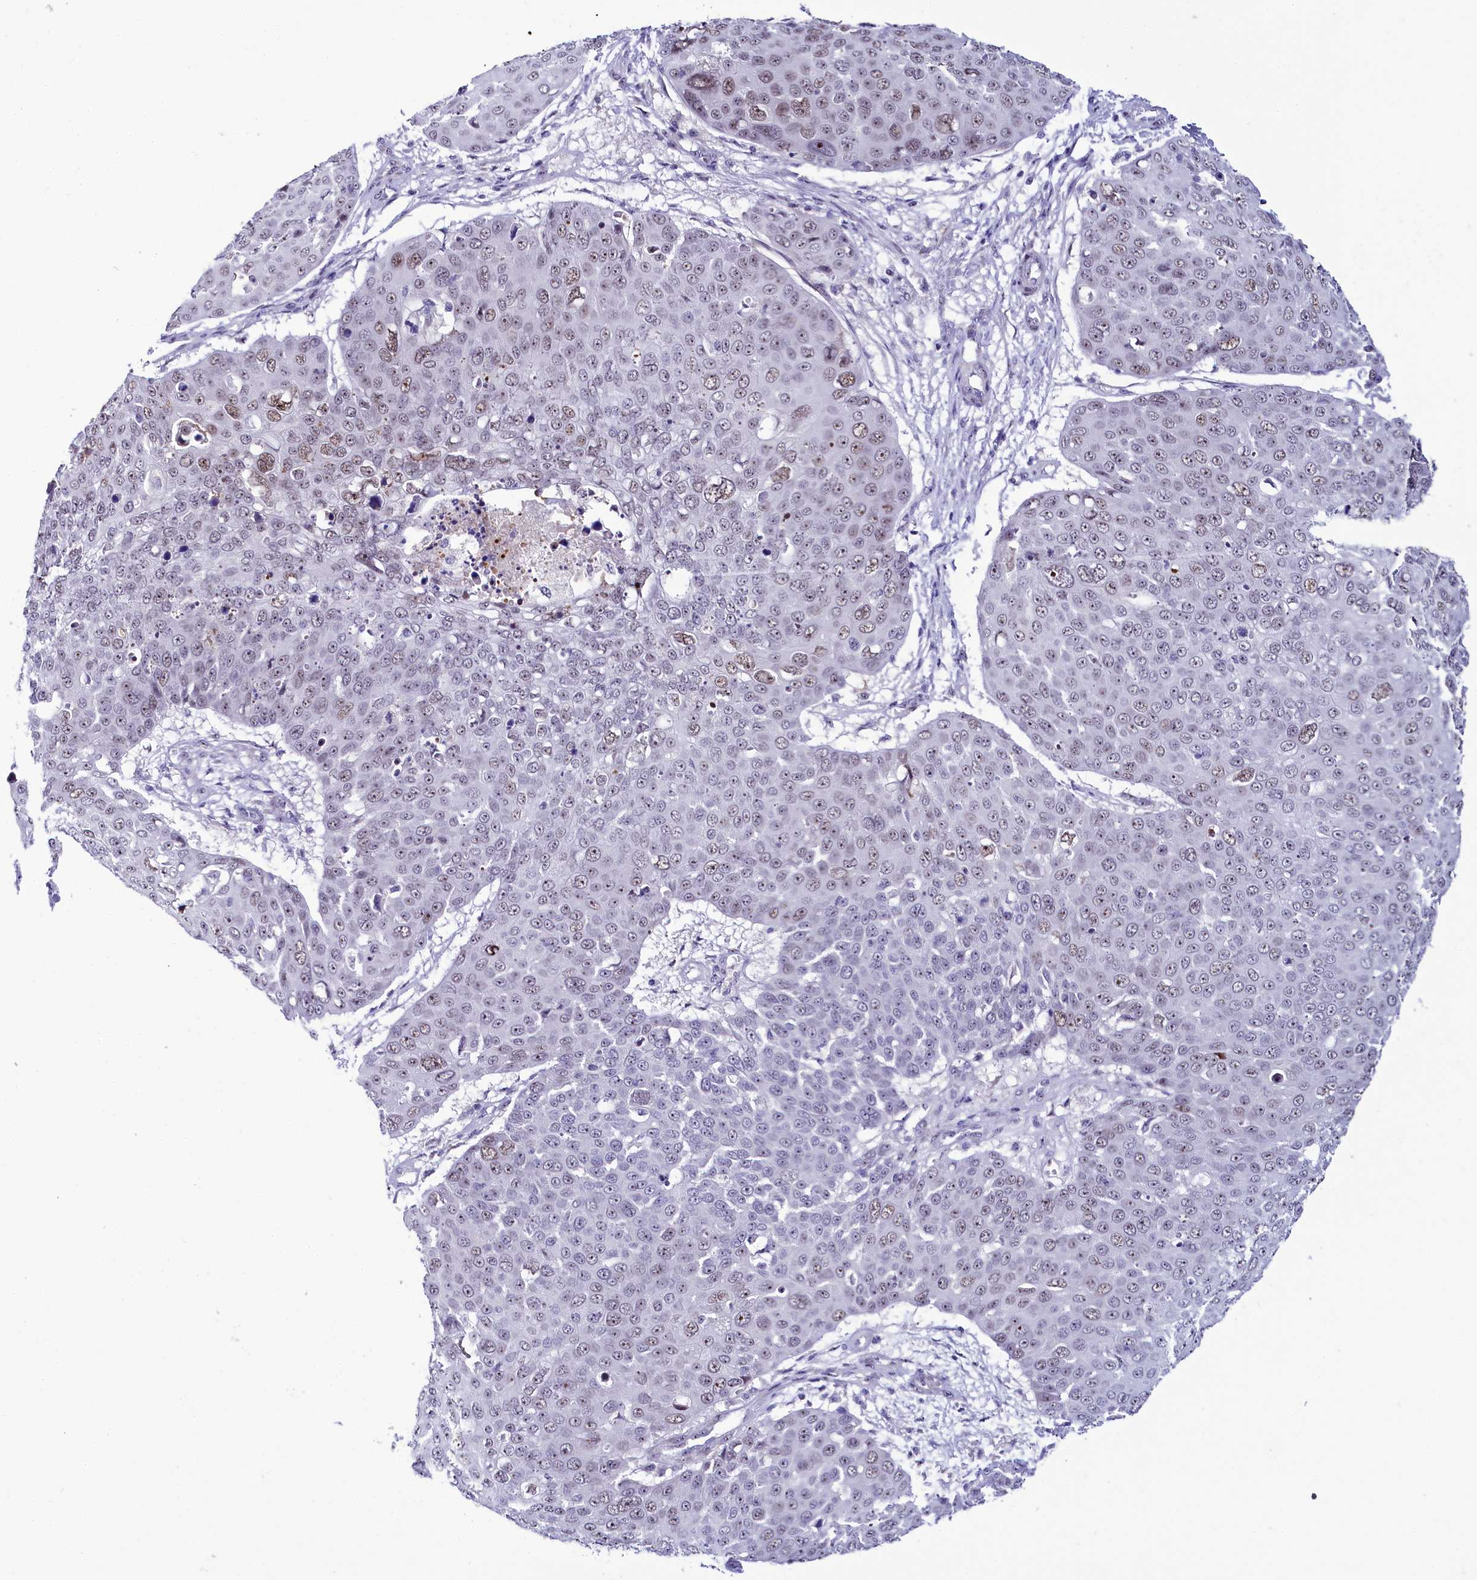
{"staining": {"intensity": "weak", "quantity": "25%-75%", "location": "nuclear"}, "tissue": "skin cancer", "cell_type": "Tumor cells", "image_type": "cancer", "snomed": [{"axis": "morphology", "description": "Squamous cell carcinoma, NOS"}, {"axis": "topography", "description": "Skin"}], "caption": "DAB immunohistochemical staining of human skin squamous cell carcinoma demonstrates weak nuclear protein expression in about 25%-75% of tumor cells.", "gene": "TCOF1", "patient": {"sex": "male", "age": 71}}